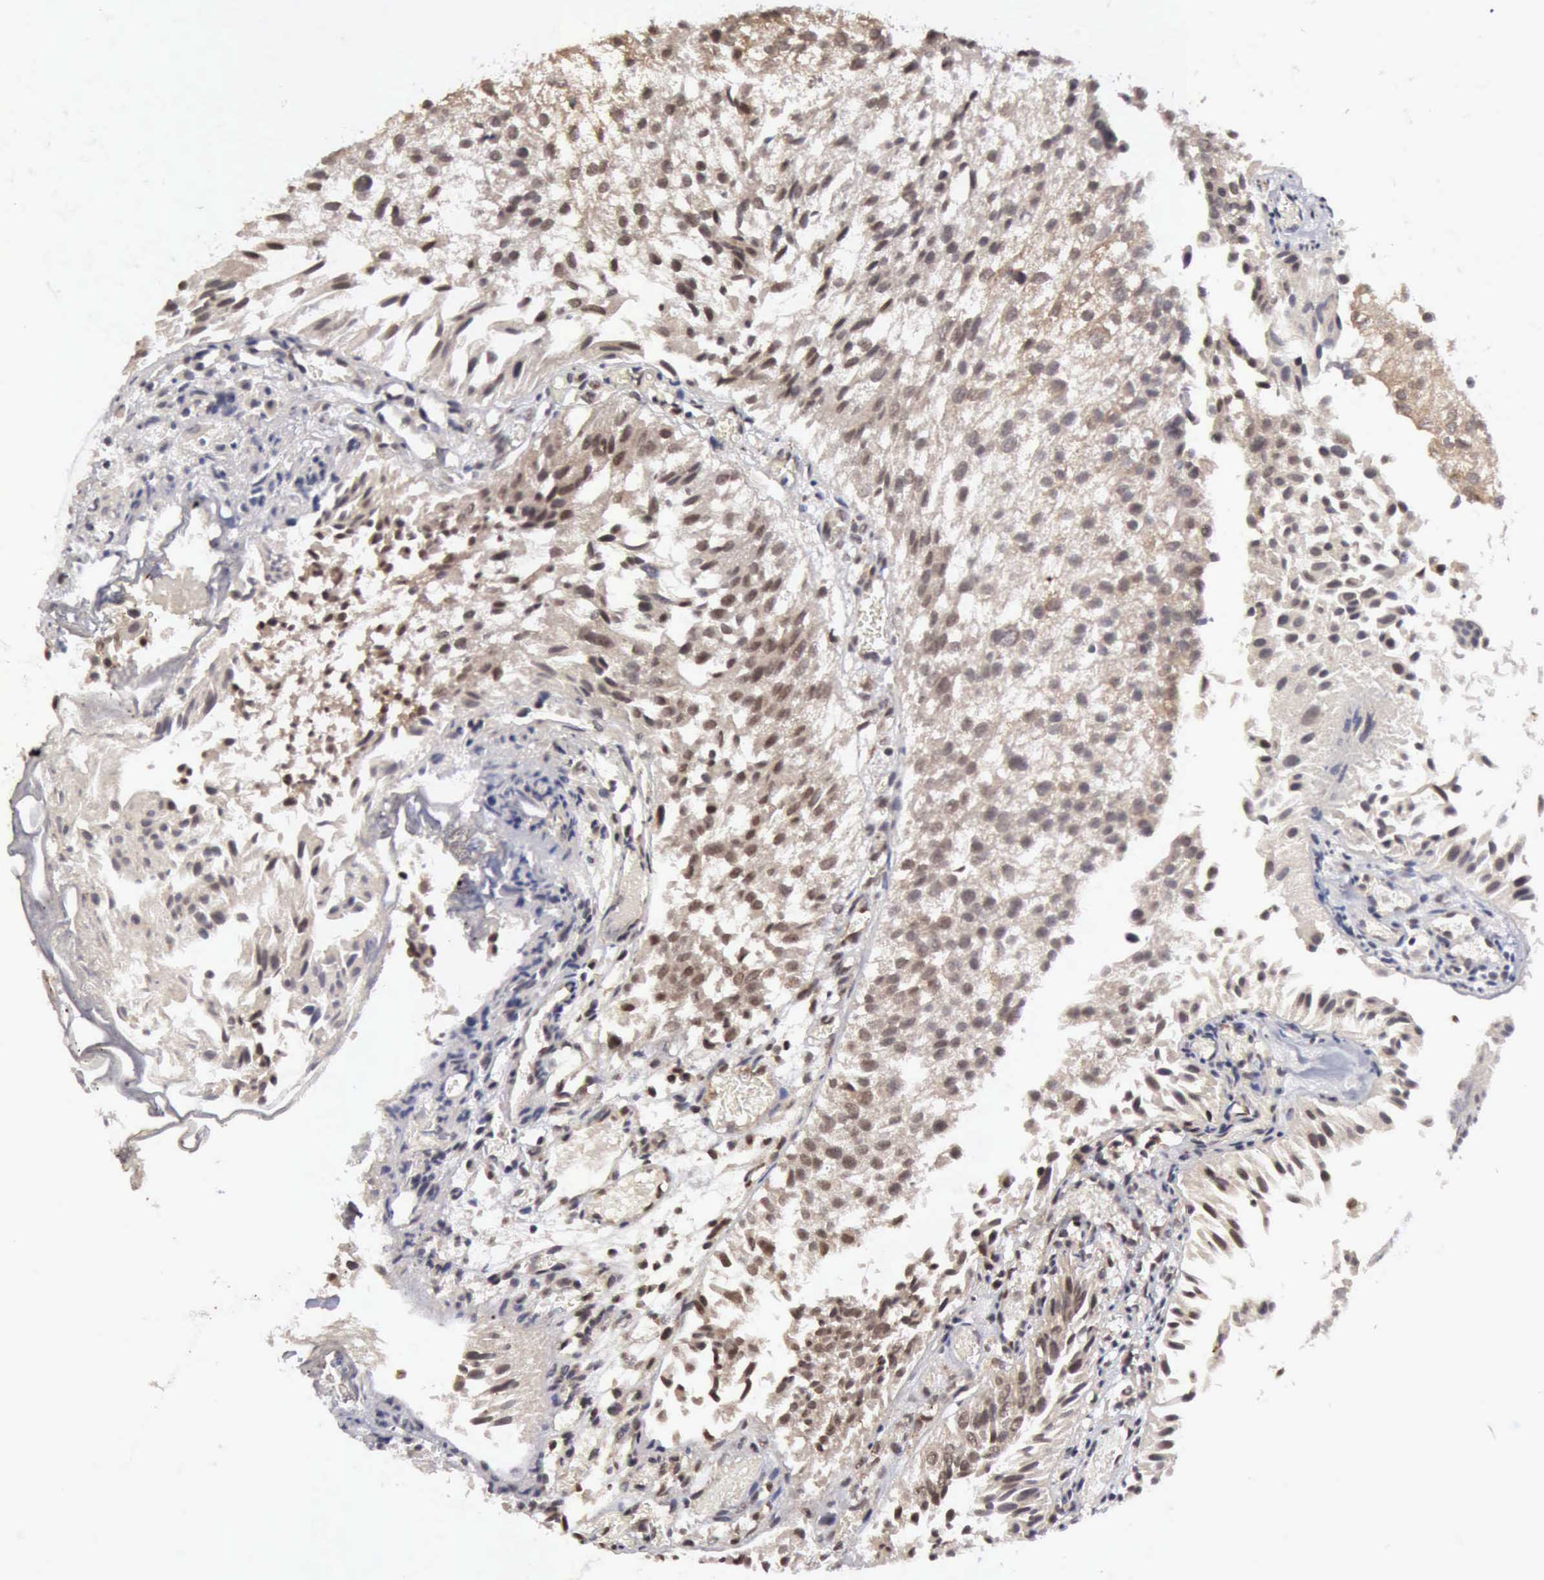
{"staining": {"intensity": "weak", "quantity": ">75%", "location": "cytoplasmic/membranous"}, "tissue": "urothelial cancer", "cell_type": "Tumor cells", "image_type": "cancer", "snomed": [{"axis": "morphology", "description": "Urothelial carcinoma, Low grade"}, {"axis": "topography", "description": "Urinary bladder"}], "caption": "Protein staining of urothelial carcinoma (low-grade) tissue displays weak cytoplasmic/membranous positivity in about >75% of tumor cells. (DAB = brown stain, brightfield microscopy at high magnification).", "gene": "CDKN2A", "patient": {"sex": "female", "age": 89}}